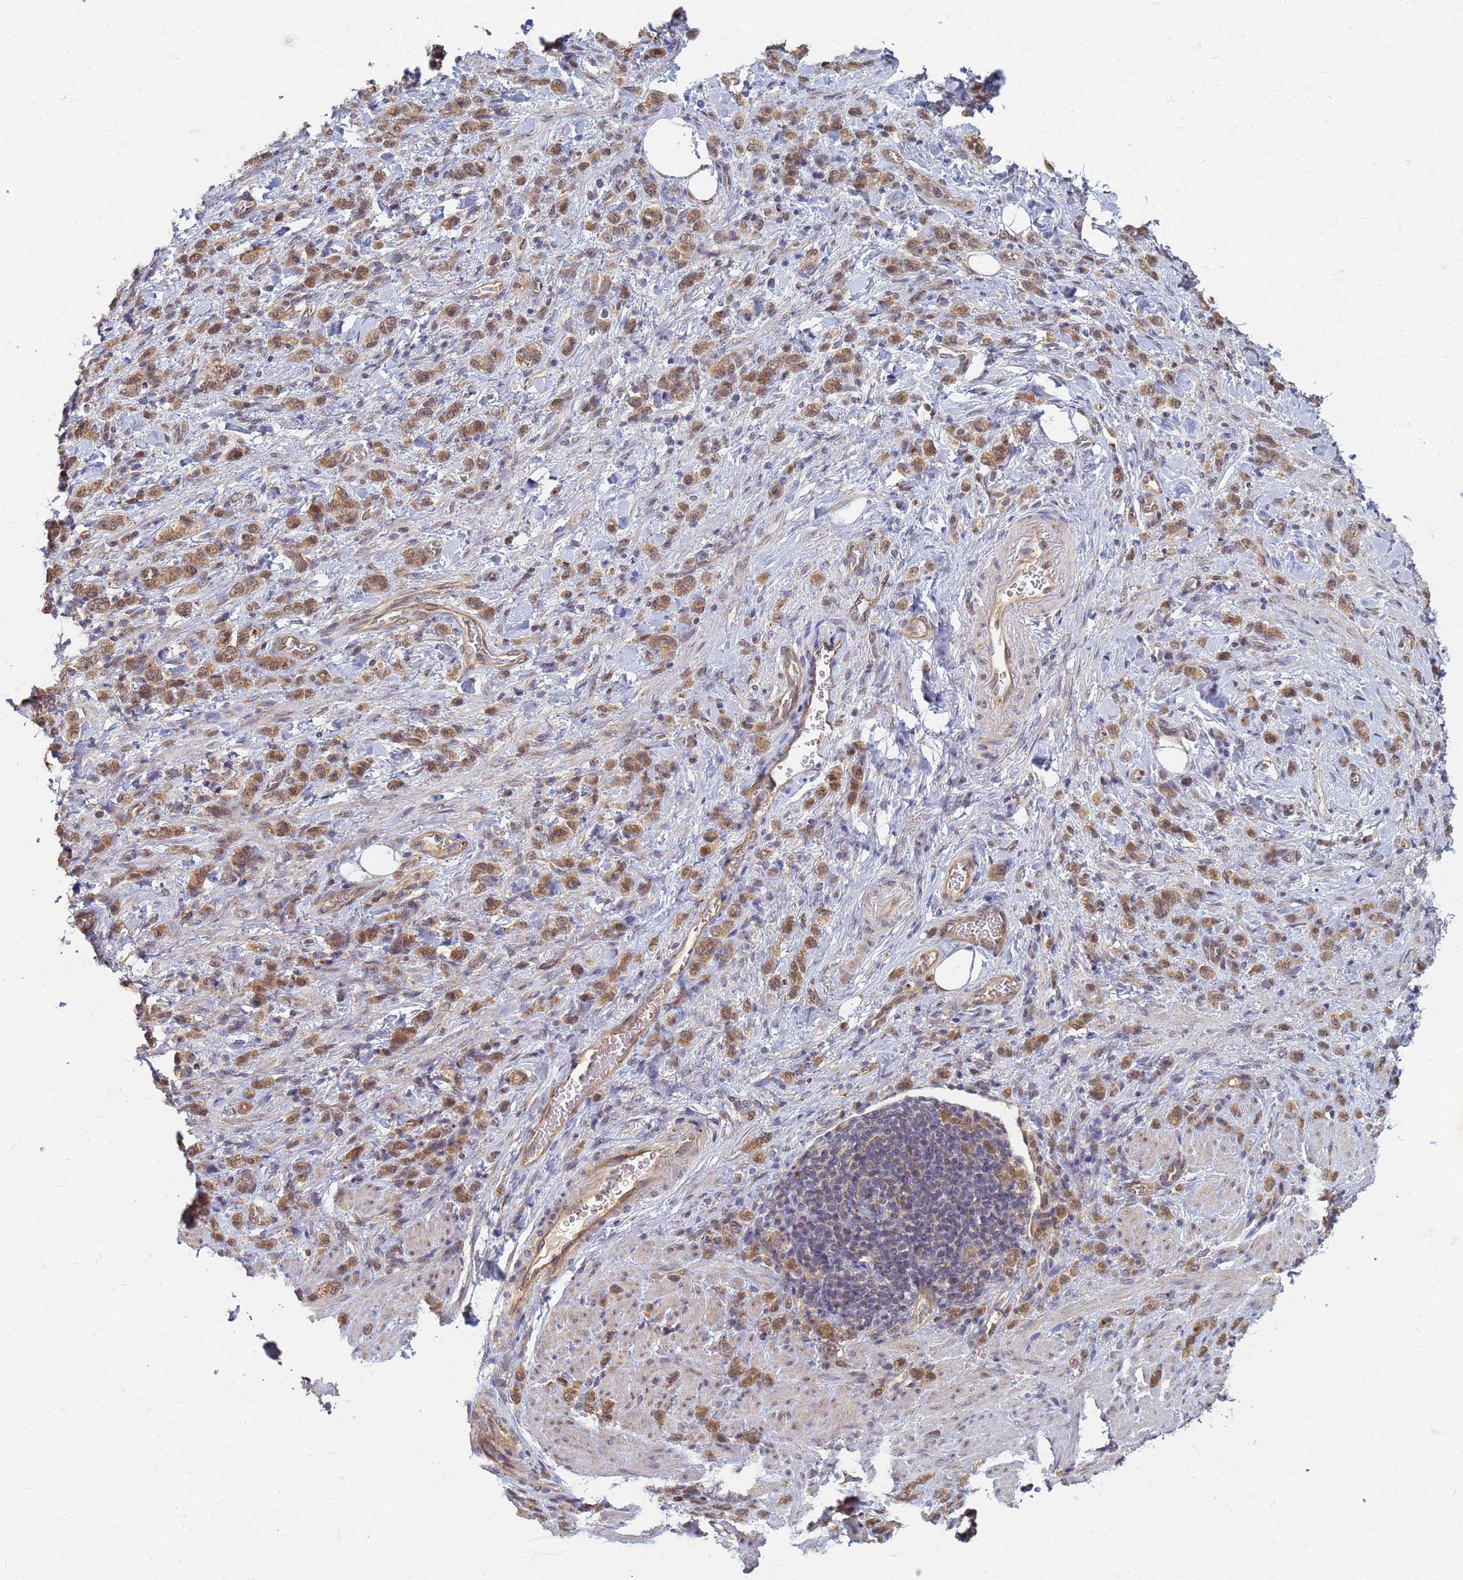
{"staining": {"intensity": "moderate", "quantity": ">75%", "location": "cytoplasmic/membranous"}, "tissue": "stomach cancer", "cell_type": "Tumor cells", "image_type": "cancer", "snomed": [{"axis": "morphology", "description": "Adenocarcinoma, NOS"}, {"axis": "topography", "description": "Stomach"}], "caption": "Stomach cancer stained with a protein marker reveals moderate staining in tumor cells.", "gene": "ITGB4", "patient": {"sex": "male", "age": 77}}